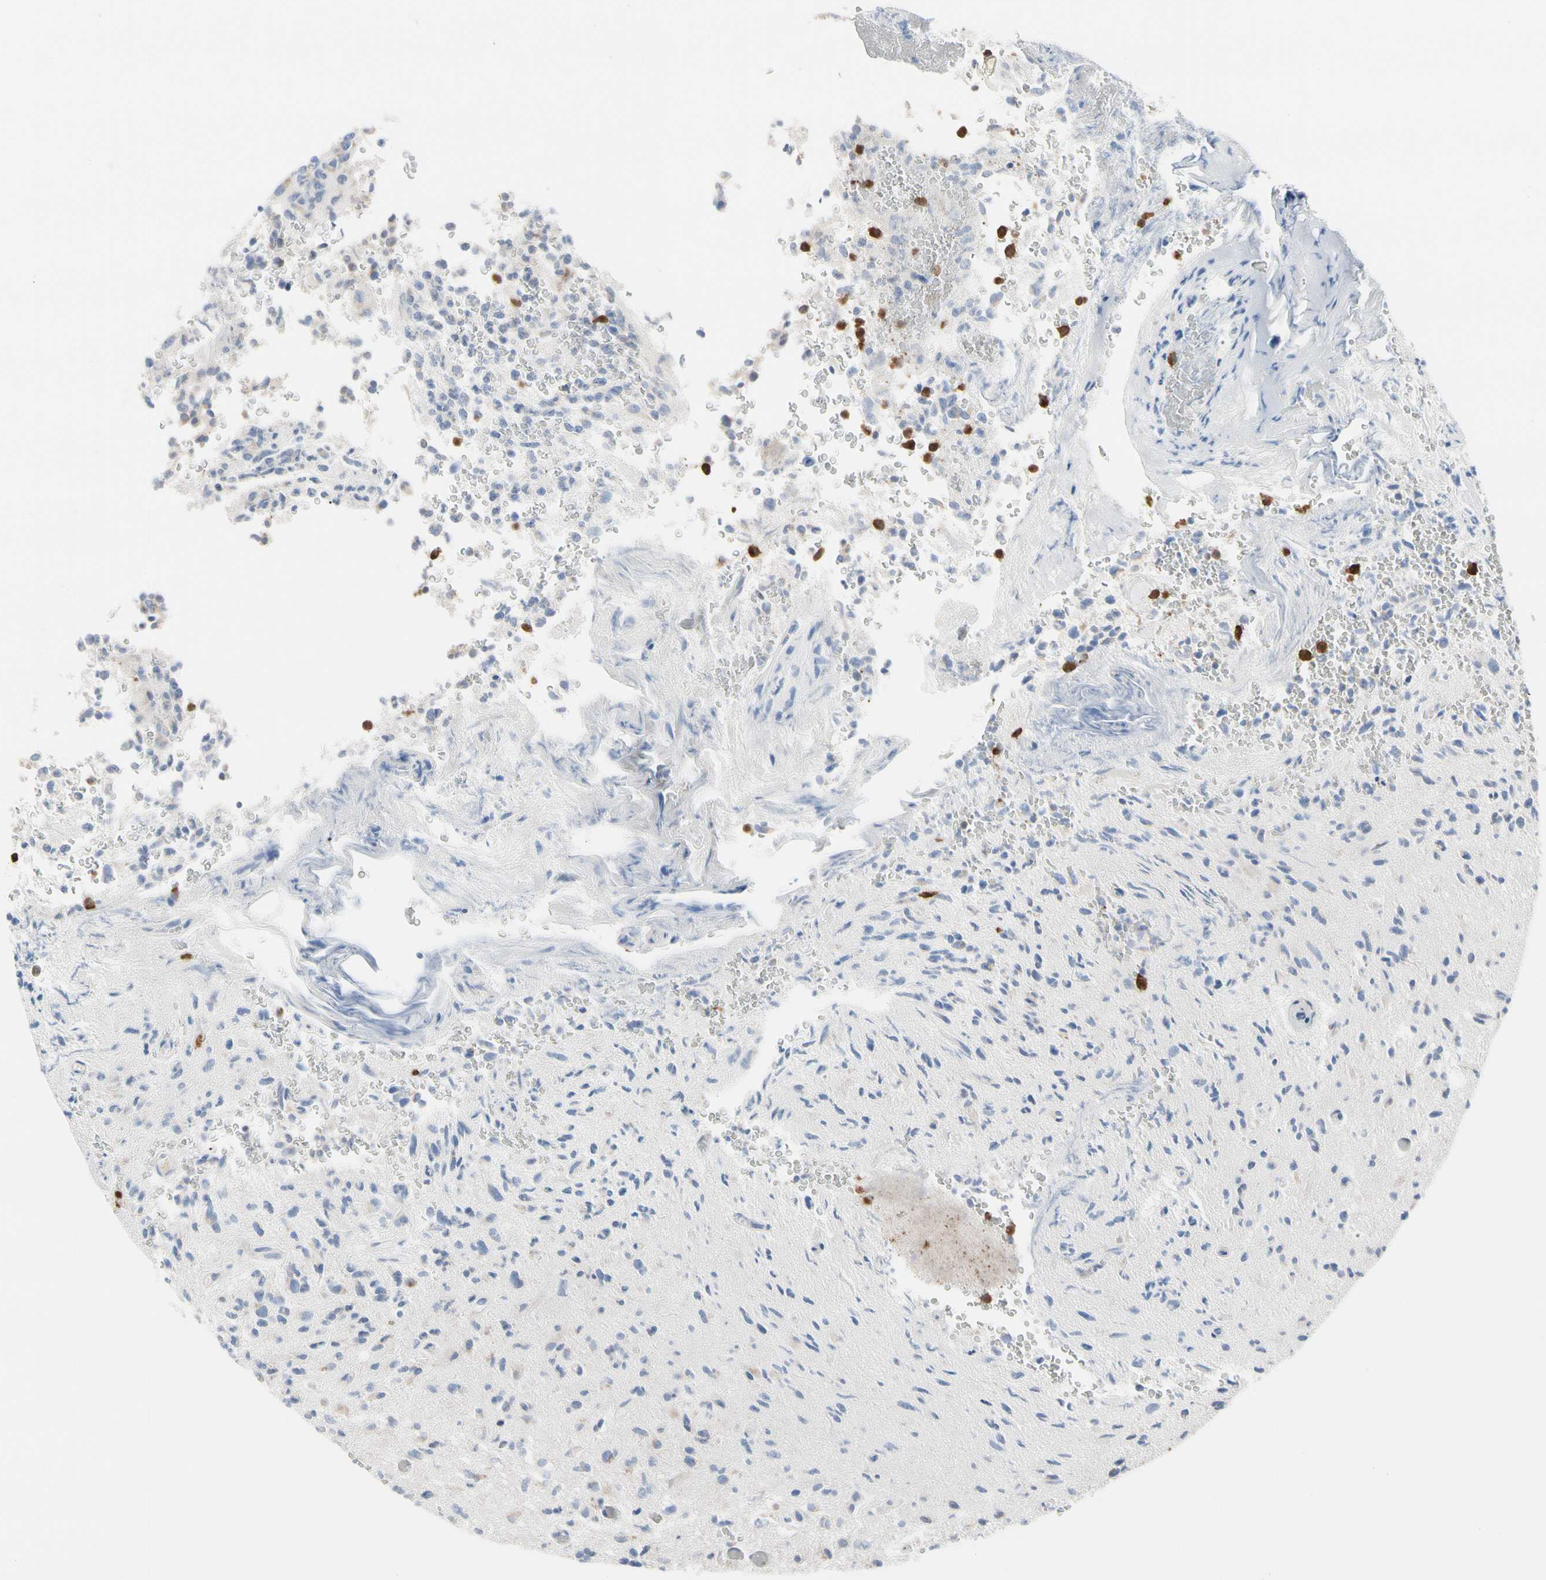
{"staining": {"intensity": "weak", "quantity": "<25%", "location": "cytoplasmic/membranous"}, "tissue": "glioma", "cell_type": "Tumor cells", "image_type": "cancer", "snomed": [{"axis": "morphology", "description": "Glioma, malignant, High grade"}, {"axis": "topography", "description": "pancreas cauda"}], "caption": "This is an immunohistochemistry (IHC) histopathology image of human high-grade glioma (malignant). There is no staining in tumor cells.", "gene": "MCL1", "patient": {"sex": "male", "age": 60}}